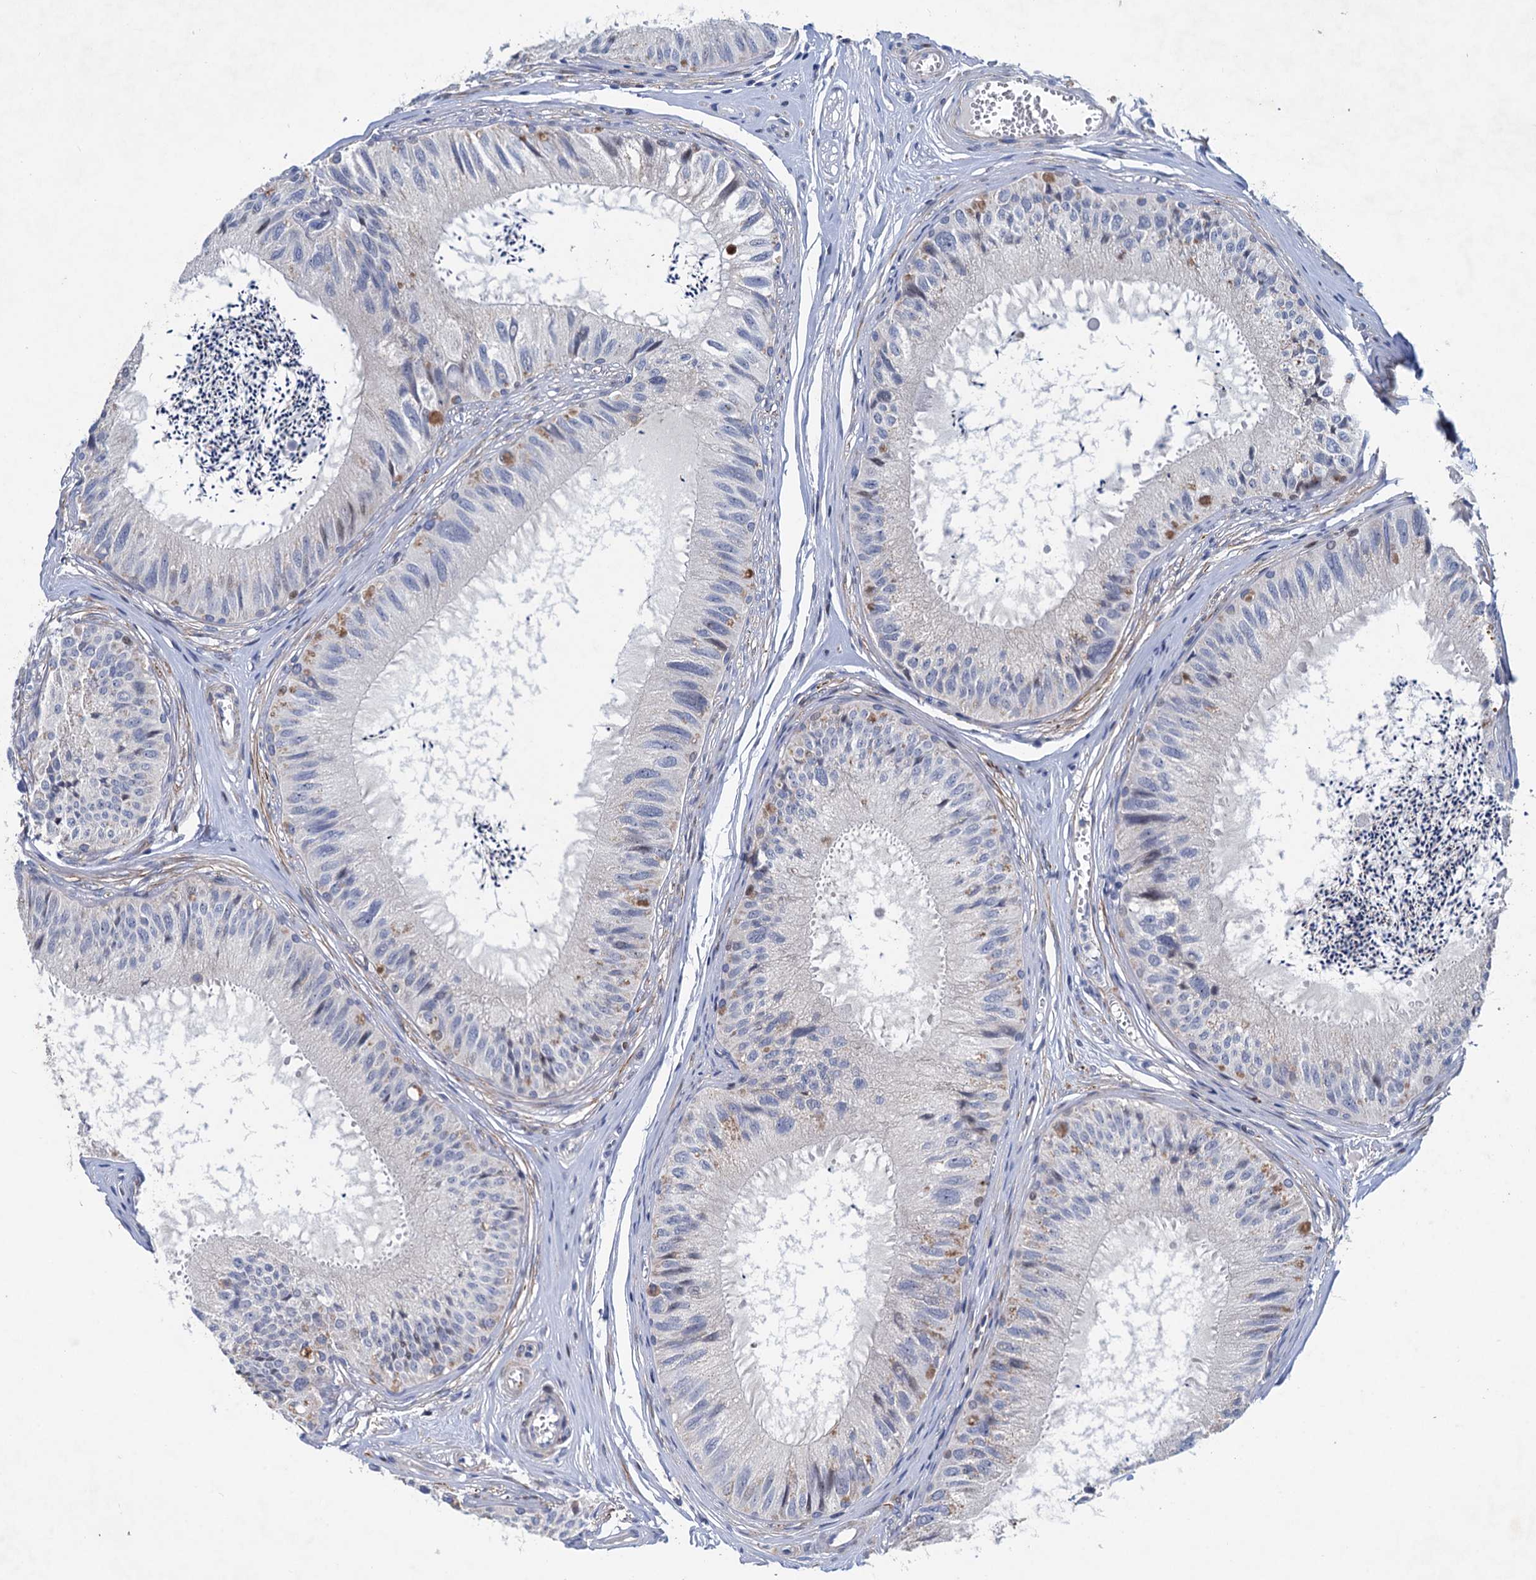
{"staining": {"intensity": "weak", "quantity": "25%-75%", "location": "cytoplasmic/membranous"}, "tissue": "epididymis", "cell_type": "Glandular cells", "image_type": "normal", "snomed": [{"axis": "morphology", "description": "Normal tissue, NOS"}, {"axis": "topography", "description": "Epididymis"}], "caption": "Brown immunohistochemical staining in normal epididymis displays weak cytoplasmic/membranous expression in approximately 25%-75% of glandular cells.", "gene": "ESYT3", "patient": {"sex": "male", "age": 79}}